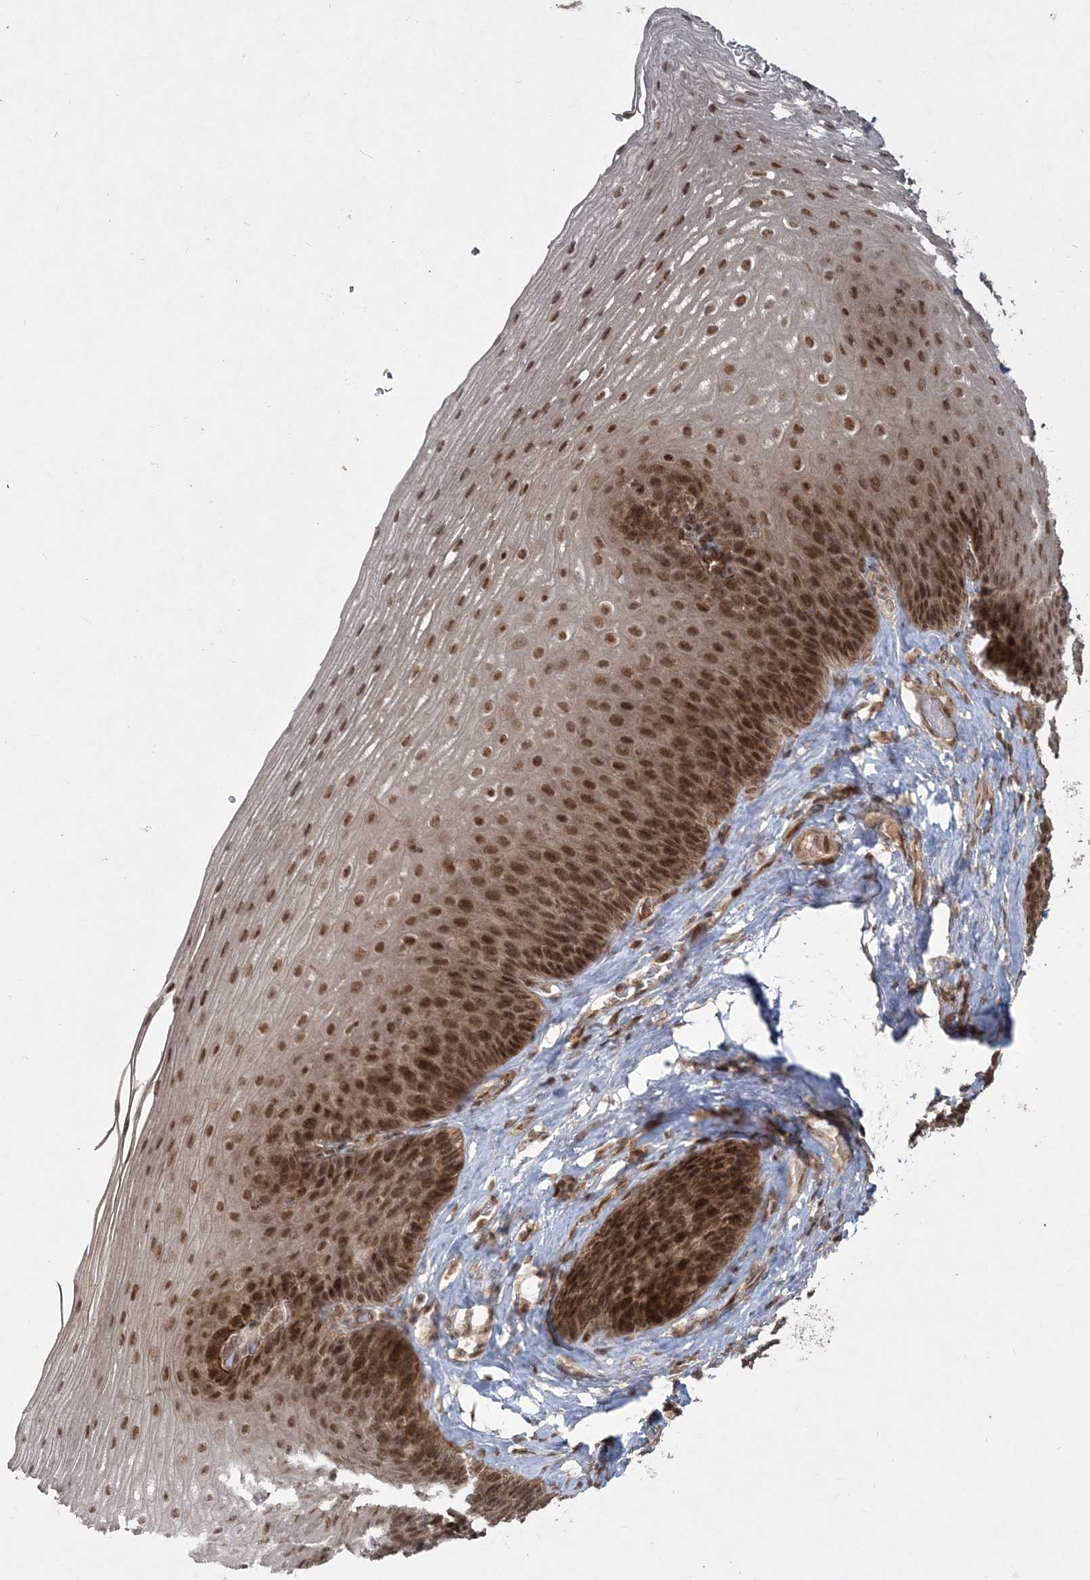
{"staining": {"intensity": "strong", "quantity": ">75%", "location": "cytoplasmic/membranous,nuclear"}, "tissue": "esophagus", "cell_type": "Squamous epithelial cells", "image_type": "normal", "snomed": [{"axis": "morphology", "description": "Normal tissue, NOS"}, {"axis": "topography", "description": "Esophagus"}], "caption": "Human esophagus stained with a brown dye reveals strong cytoplasmic/membranous,nuclear positive expression in about >75% of squamous epithelial cells.", "gene": "COPS7B", "patient": {"sex": "female", "age": 66}}